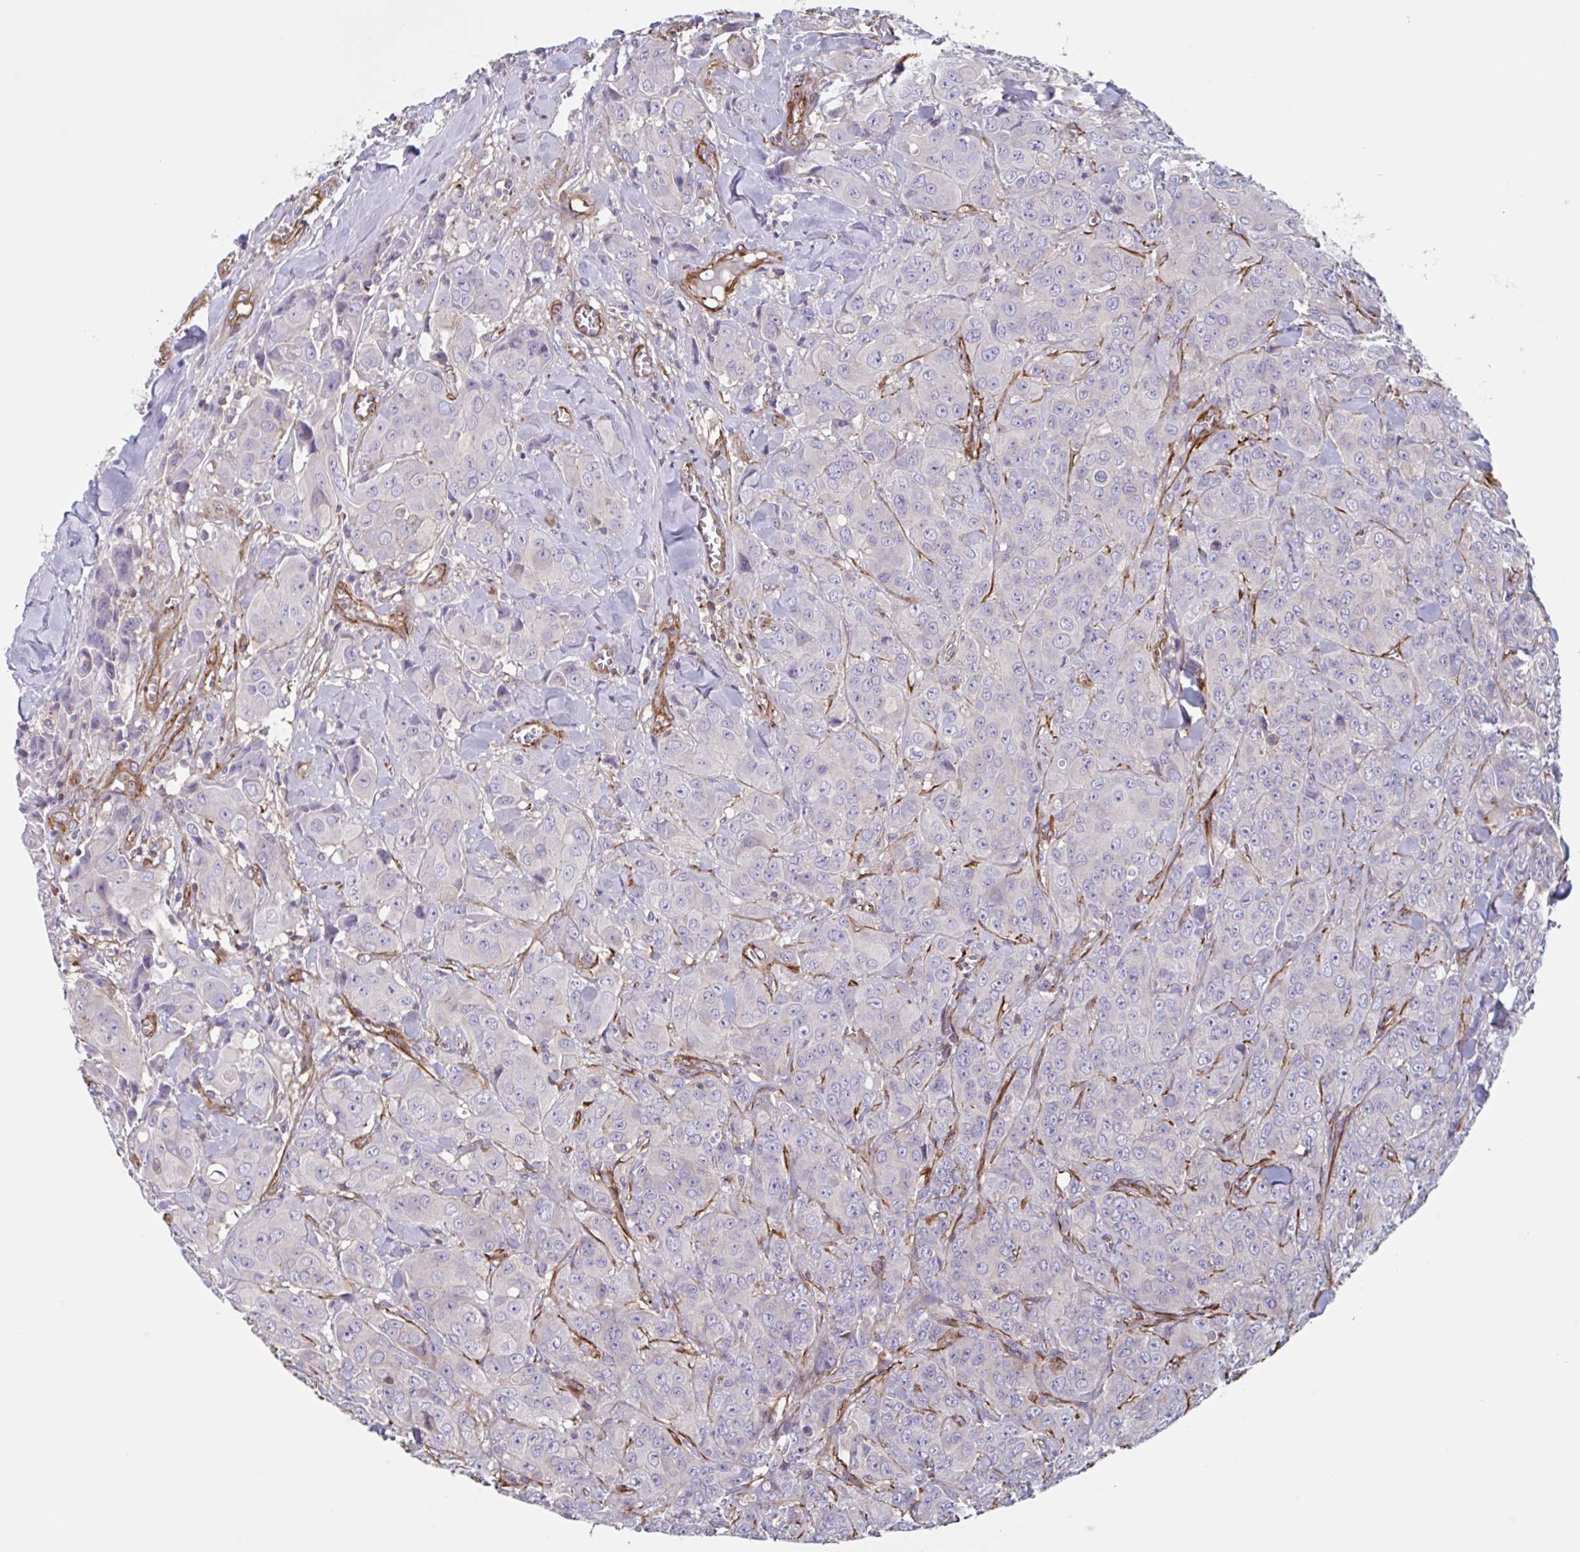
{"staining": {"intensity": "negative", "quantity": "none", "location": "none"}, "tissue": "breast cancer", "cell_type": "Tumor cells", "image_type": "cancer", "snomed": [{"axis": "morphology", "description": "Normal tissue, NOS"}, {"axis": "morphology", "description": "Duct carcinoma"}, {"axis": "topography", "description": "Breast"}], "caption": "Tumor cells are negative for protein expression in human breast cancer.", "gene": "SHISA7", "patient": {"sex": "female", "age": 43}}